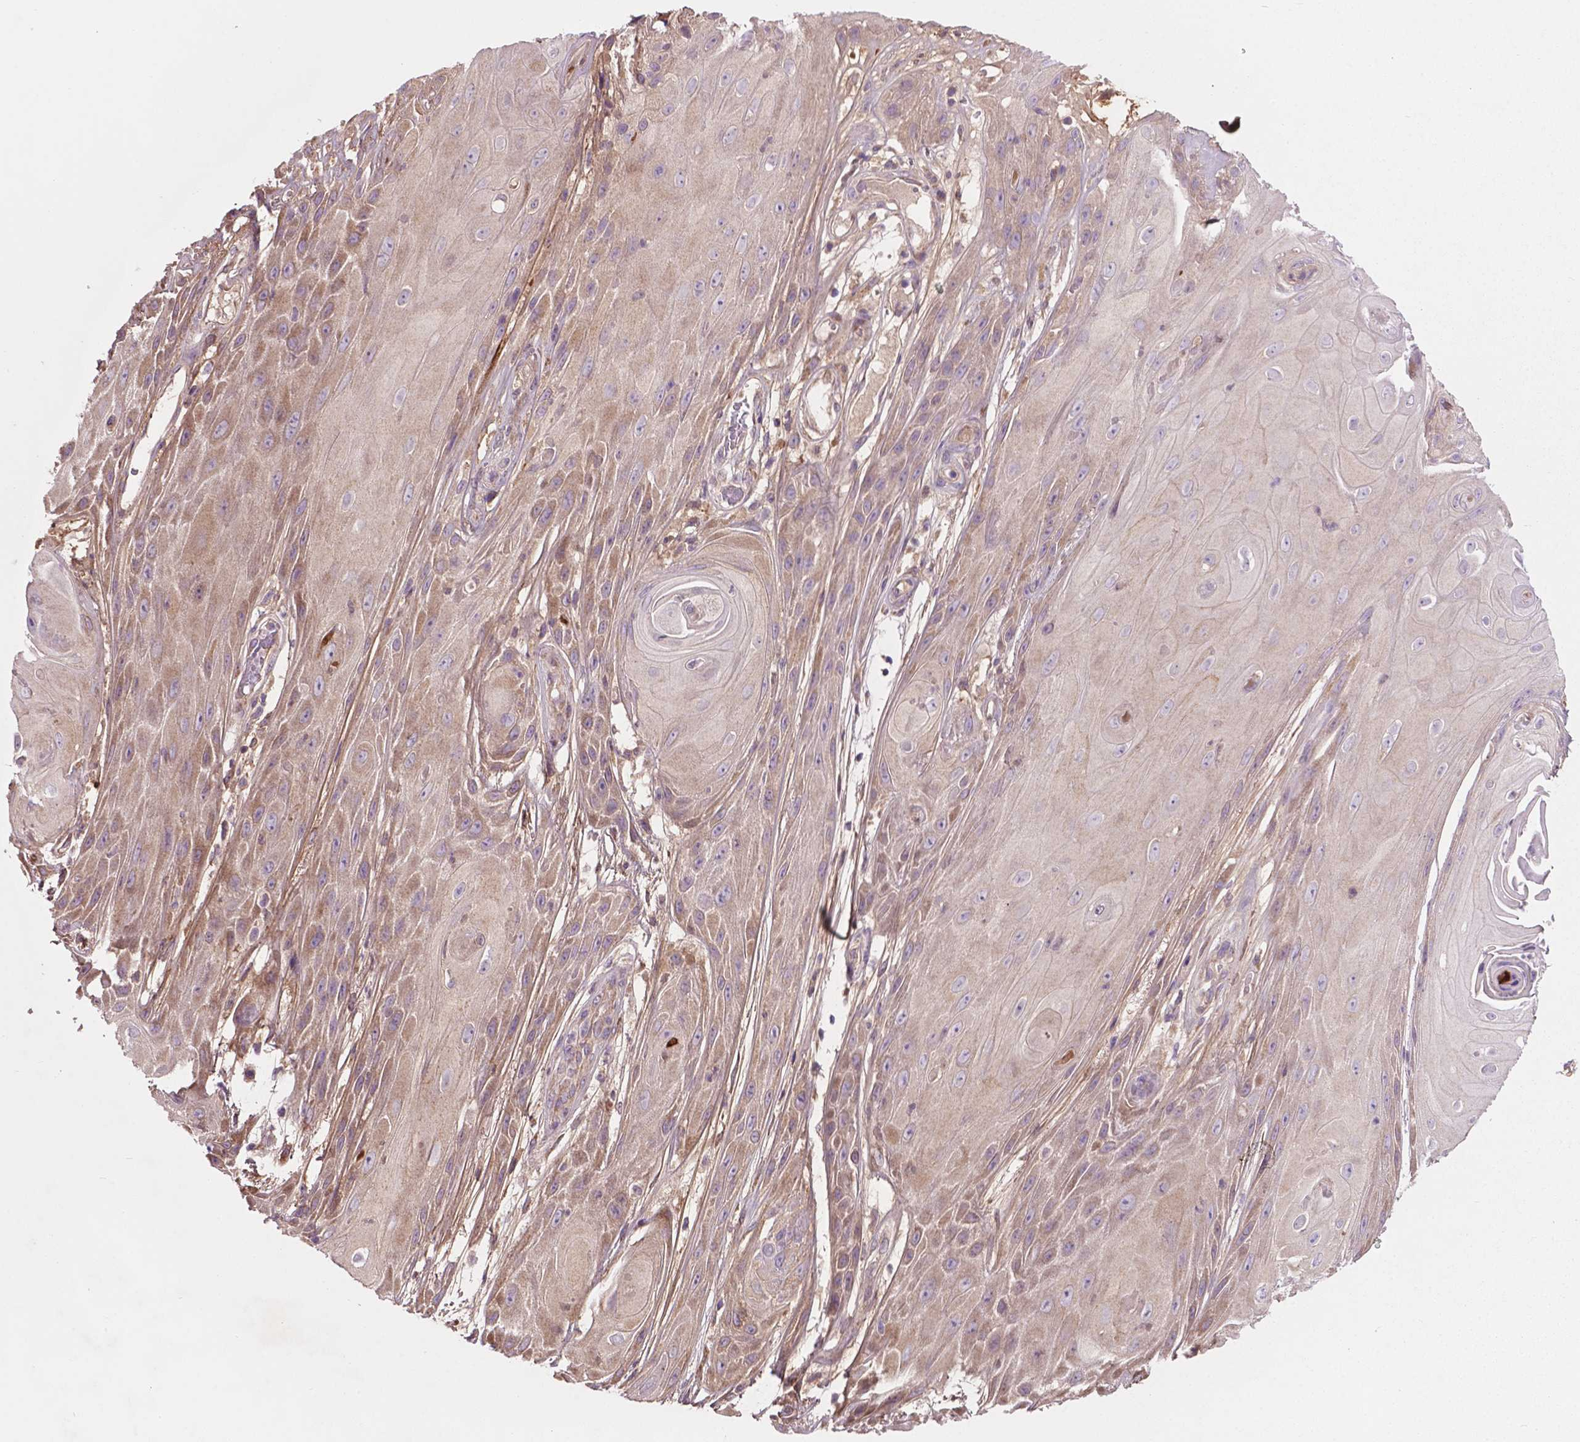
{"staining": {"intensity": "weak", "quantity": ">75%", "location": "cytoplasmic/membranous"}, "tissue": "skin cancer", "cell_type": "Tumor cells", "image_type": "cancer", "snomed": [{"axis": "morphology", "description": "Squamous cell carcinoma, NOS"}, {"axis": "topography", "description": "Skin"}], "caption": "The immunohistochemical stain labels weak cytoplasmic/membranous expression in tumor cells of squamous cell carcinoma (skin) tissue.", "gene": "GJA9", "patient": {"sex": "male", "age": 62}}